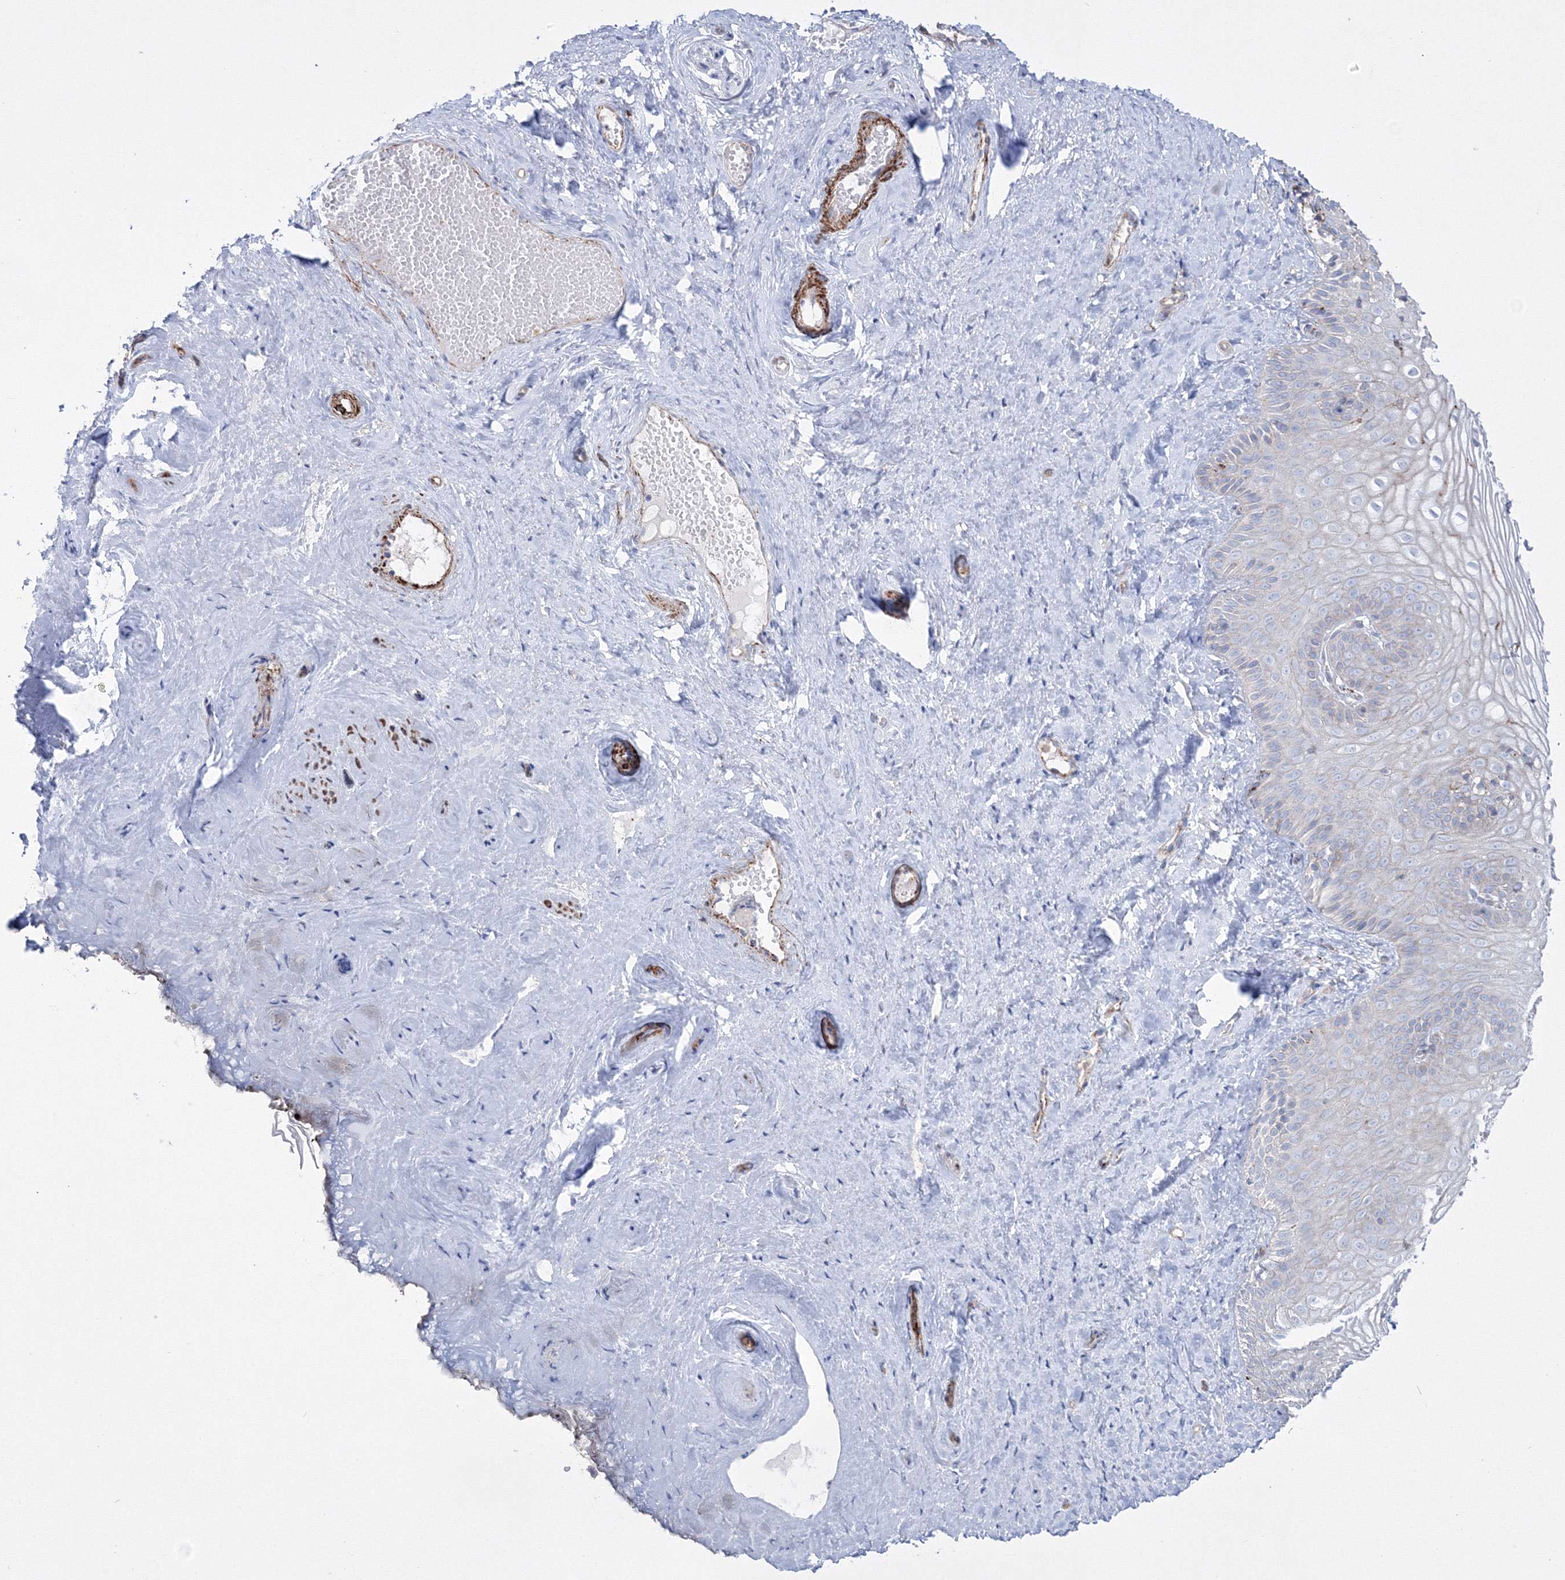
{"staining": {"intensity": "negative", "quantity": "none", "location": "none"}, "tissue": "vagina", "cell_type": "Squamous epithelial cells", "image_type": "normal", "snomed": [{"axis": "morphology", "description": "Normal tissue, NOS"}, {"axis": "topography", "description": "Vagina"}, {"axis": "topography", "description": "Cervix"}], "caption": "Squamous epithelial cells show no significant staining in benign vagina.", "gene": "GPR82", "patient": {"sex": "female", "age": 40}}